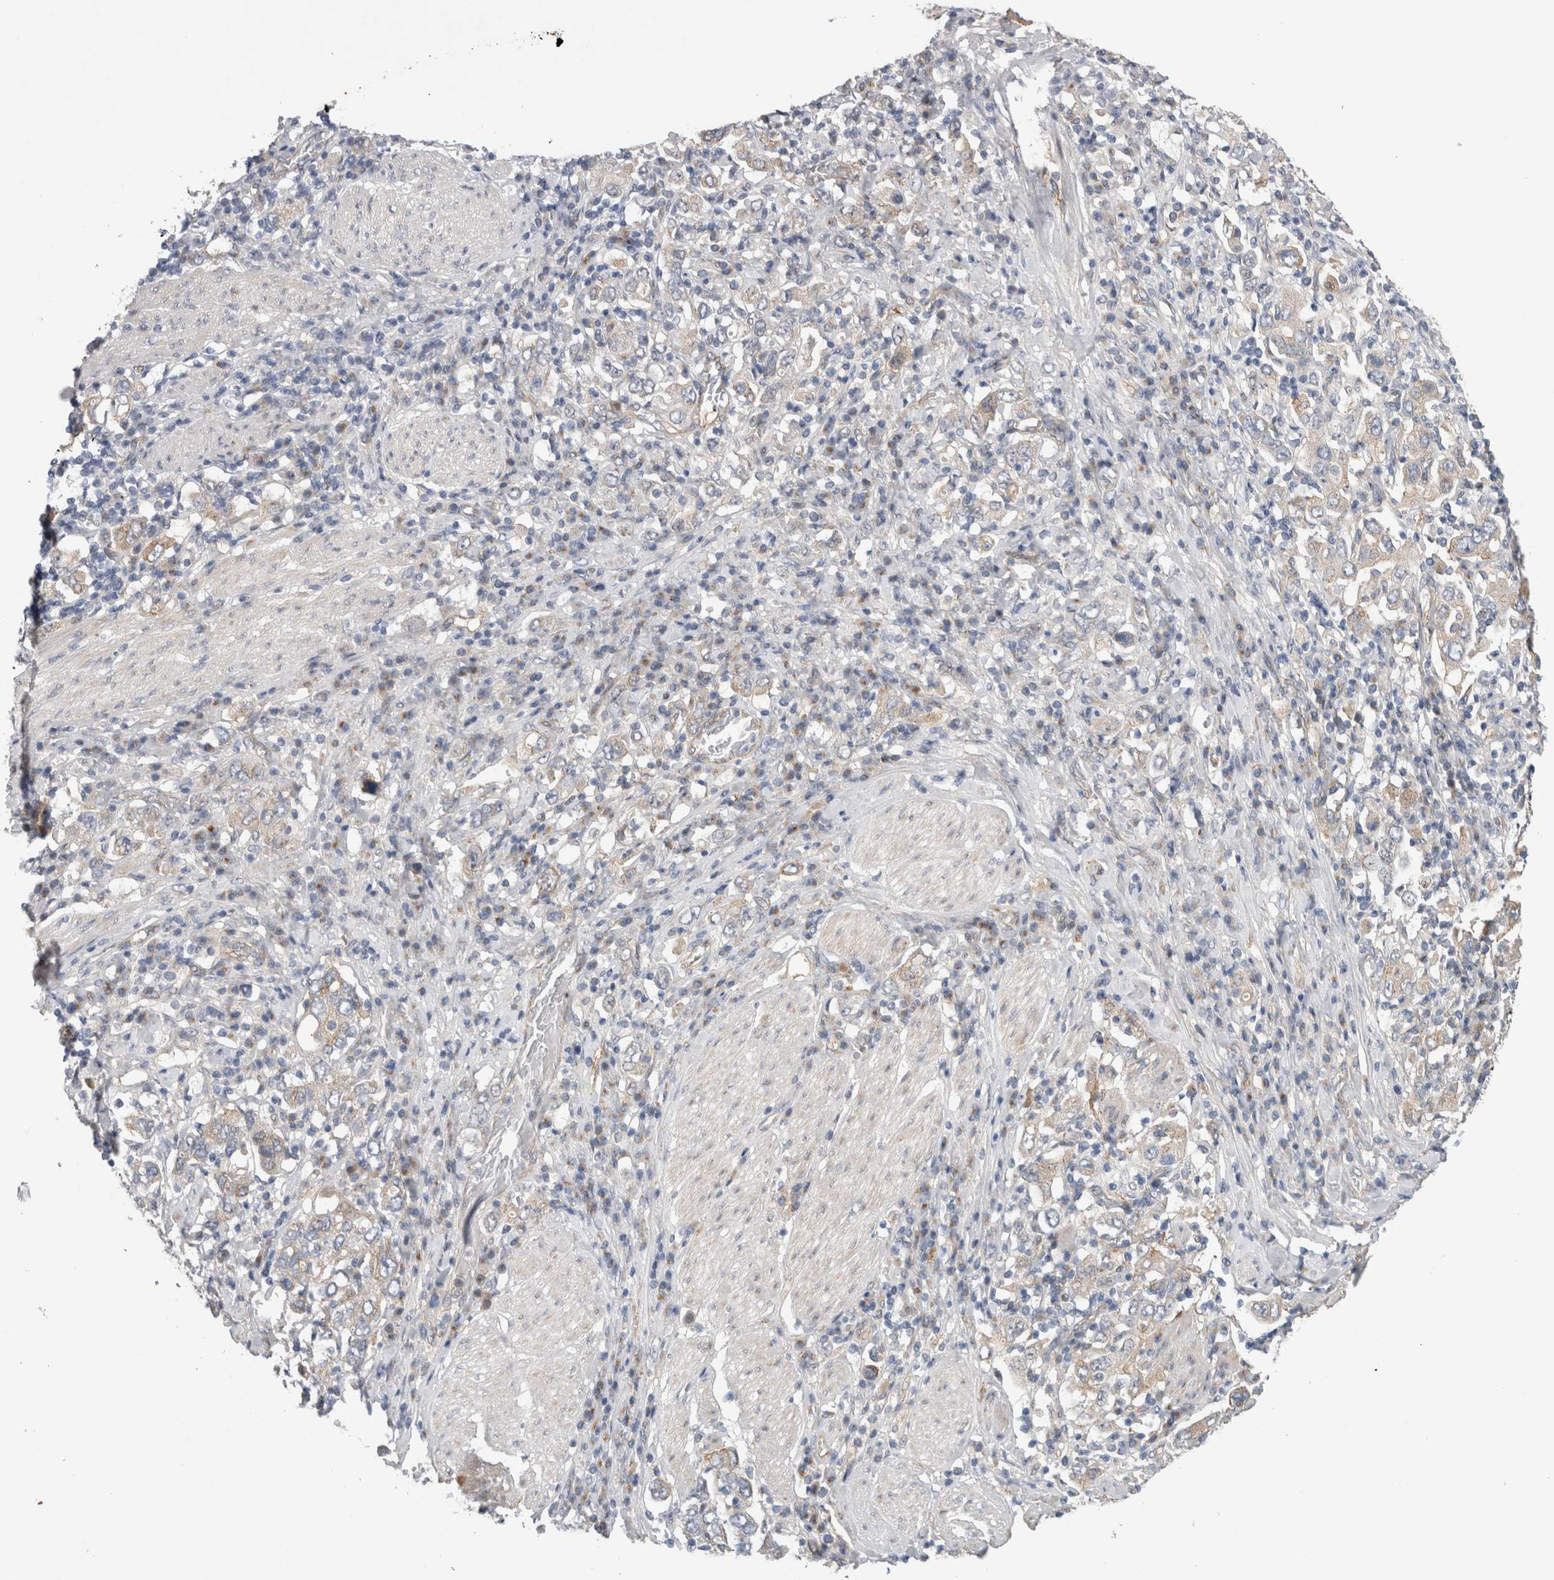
{"staining": {"intensity": "negative", "quantity": "none", "location": "none"}, "tissue": "stomach cancer", "cell_type": "Tumor cells", "image_type": "cancer", "snomed": [{"axis": "morphology", "description": "Adenocarcinoma, NOS"}, {"axis": "topography", "description": "Stomach, upper"}], "caption": "Immunohistochemistry of stomach cancer demonstrates no positivity in tumor cells.", "gene": "TAFA5", "patient": {"sex": "male", "age": 62}}